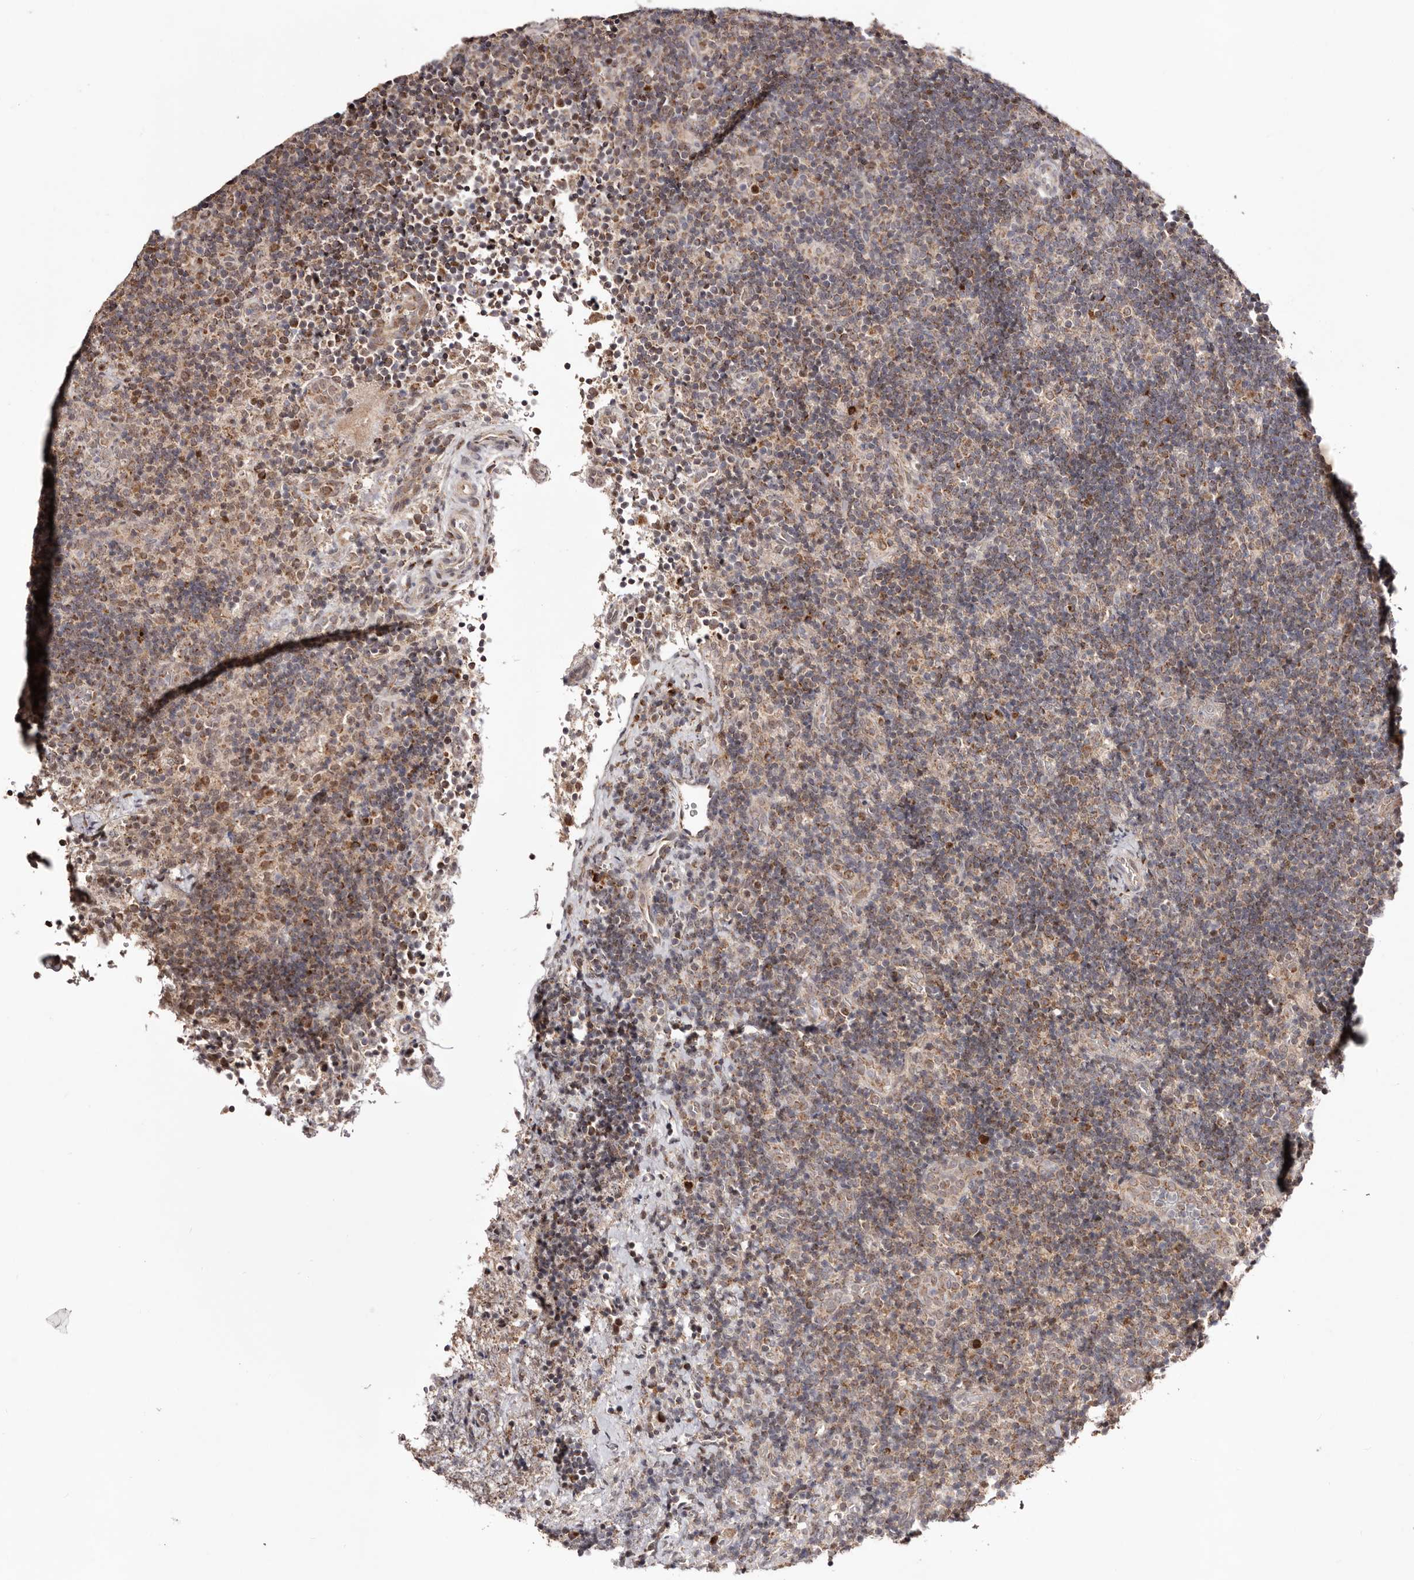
{"staining": {"intensity": "moderate", "quantity": "25%-75%", "location": "cytoplasmic/membranous"}, "tissue": "lymph node", "cell_type": "Germinal center cells", "image_type": "normal", "snomed": [{"axis": "morphology", "description": "Normal tissue, NOS"}, {"axis": "topography", "description": "Lymph node"}], "caption": "Protein expression by immunohistochemistry (IHC) shows moderate cytoplasmic/membranous staining in approximately 25%-75% of germinal center cells in normal lymph node.", "gene": "EGR3", "patient": {"sex": "female", "age": 22}}